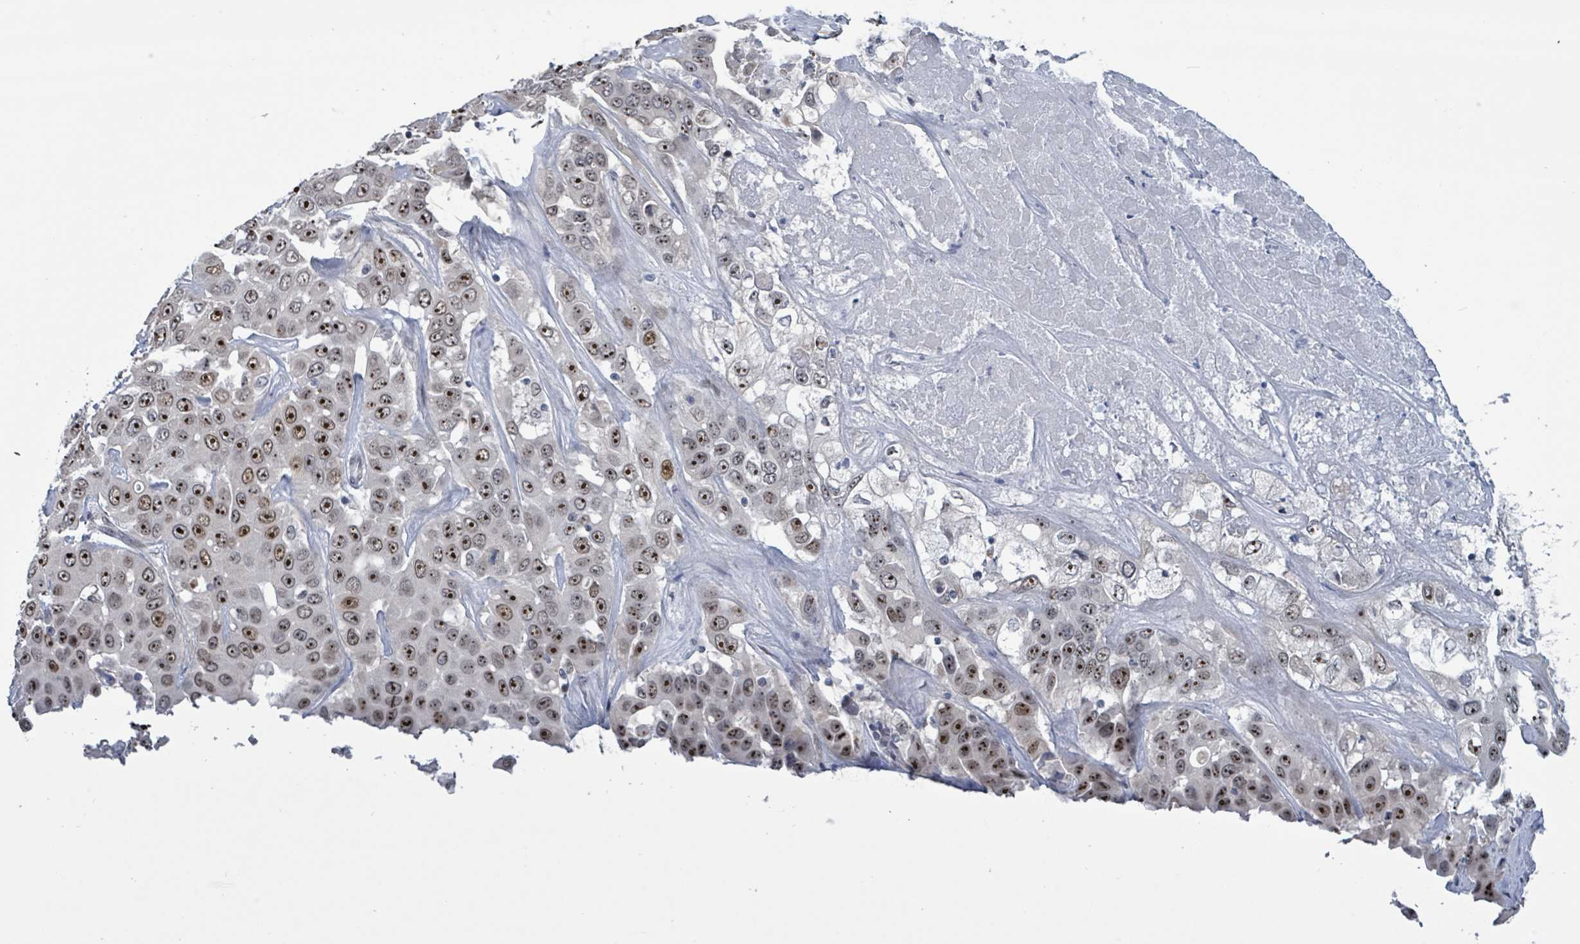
{"staining": {"intensity": "strong", "quantity": ">75%", "location": "nuclear"}, "tissue": "liver cancer", "cell_type": "Tumor cells", "image_type": "cancer", "snomed": [{"axis": "morphology", "description": "Cholangiocarcinoma"}, {"axis": "topography", "description": "Liver"}], "caption": "Tumor cells demonstrate high levels of strong nuclear staining in about >75% of cells in liver cholangiocarcinoma.", "gene": "RRN3", "patient": {"sex": "female", "age": 52}}